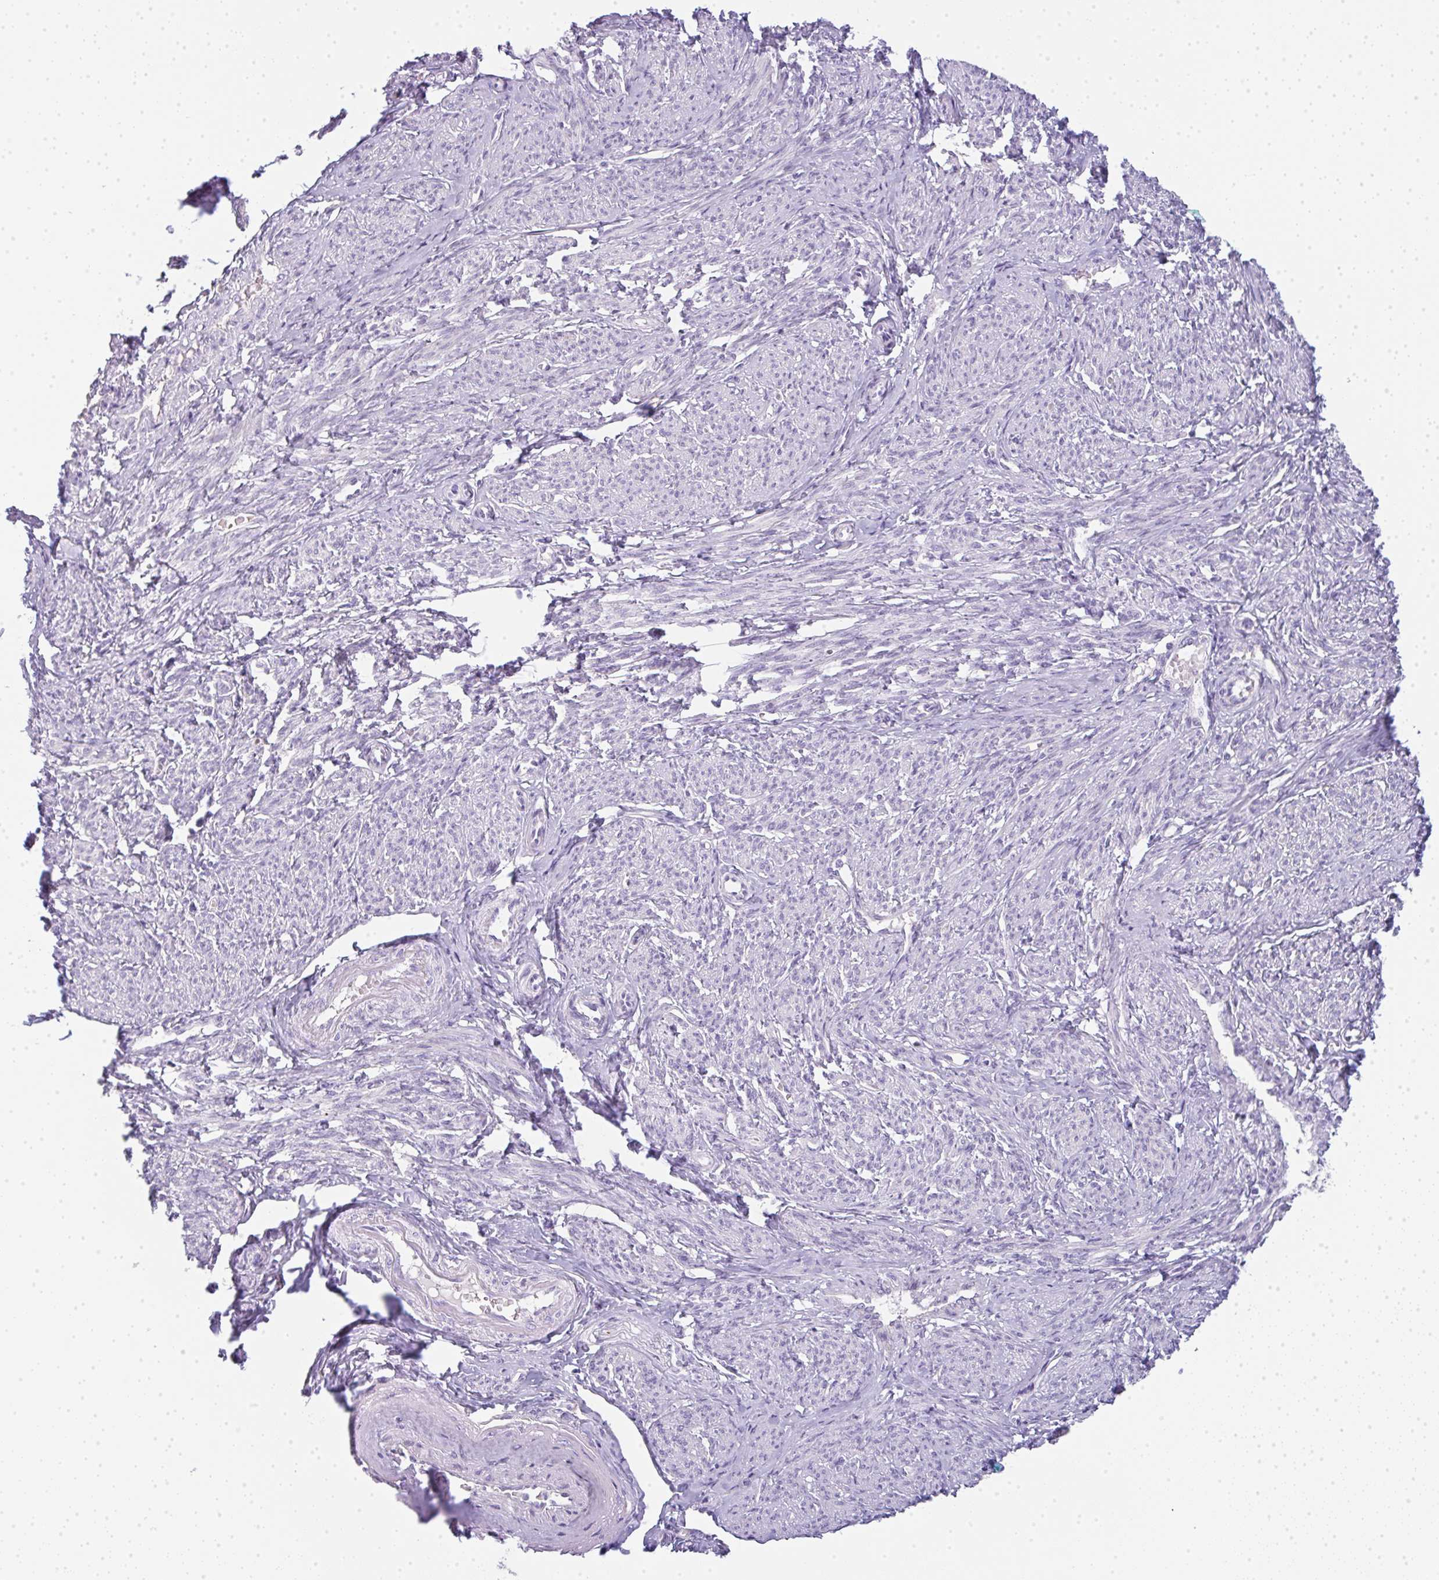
{"staining": {"intensity": "weak", "quantity": "<25%", "location": "cytoplasmic/membranous"}, "tissue": "smooth muscle", "cell_type": "Smooth muscle cells", "image_type": "normal", "snomed": [{"axis": "morphology", "description": "Normal tissue, NOS"}, {"axis": "topography", "description": "Smooth muscle"}], "caption": "This is an immunohistochemistry (IHC) histopathology image of benign human smooth muscle. There is no expression in smooth muscle cells.", "gene": "LPAR4", "patient": {"sex": "female", "age": 65}}